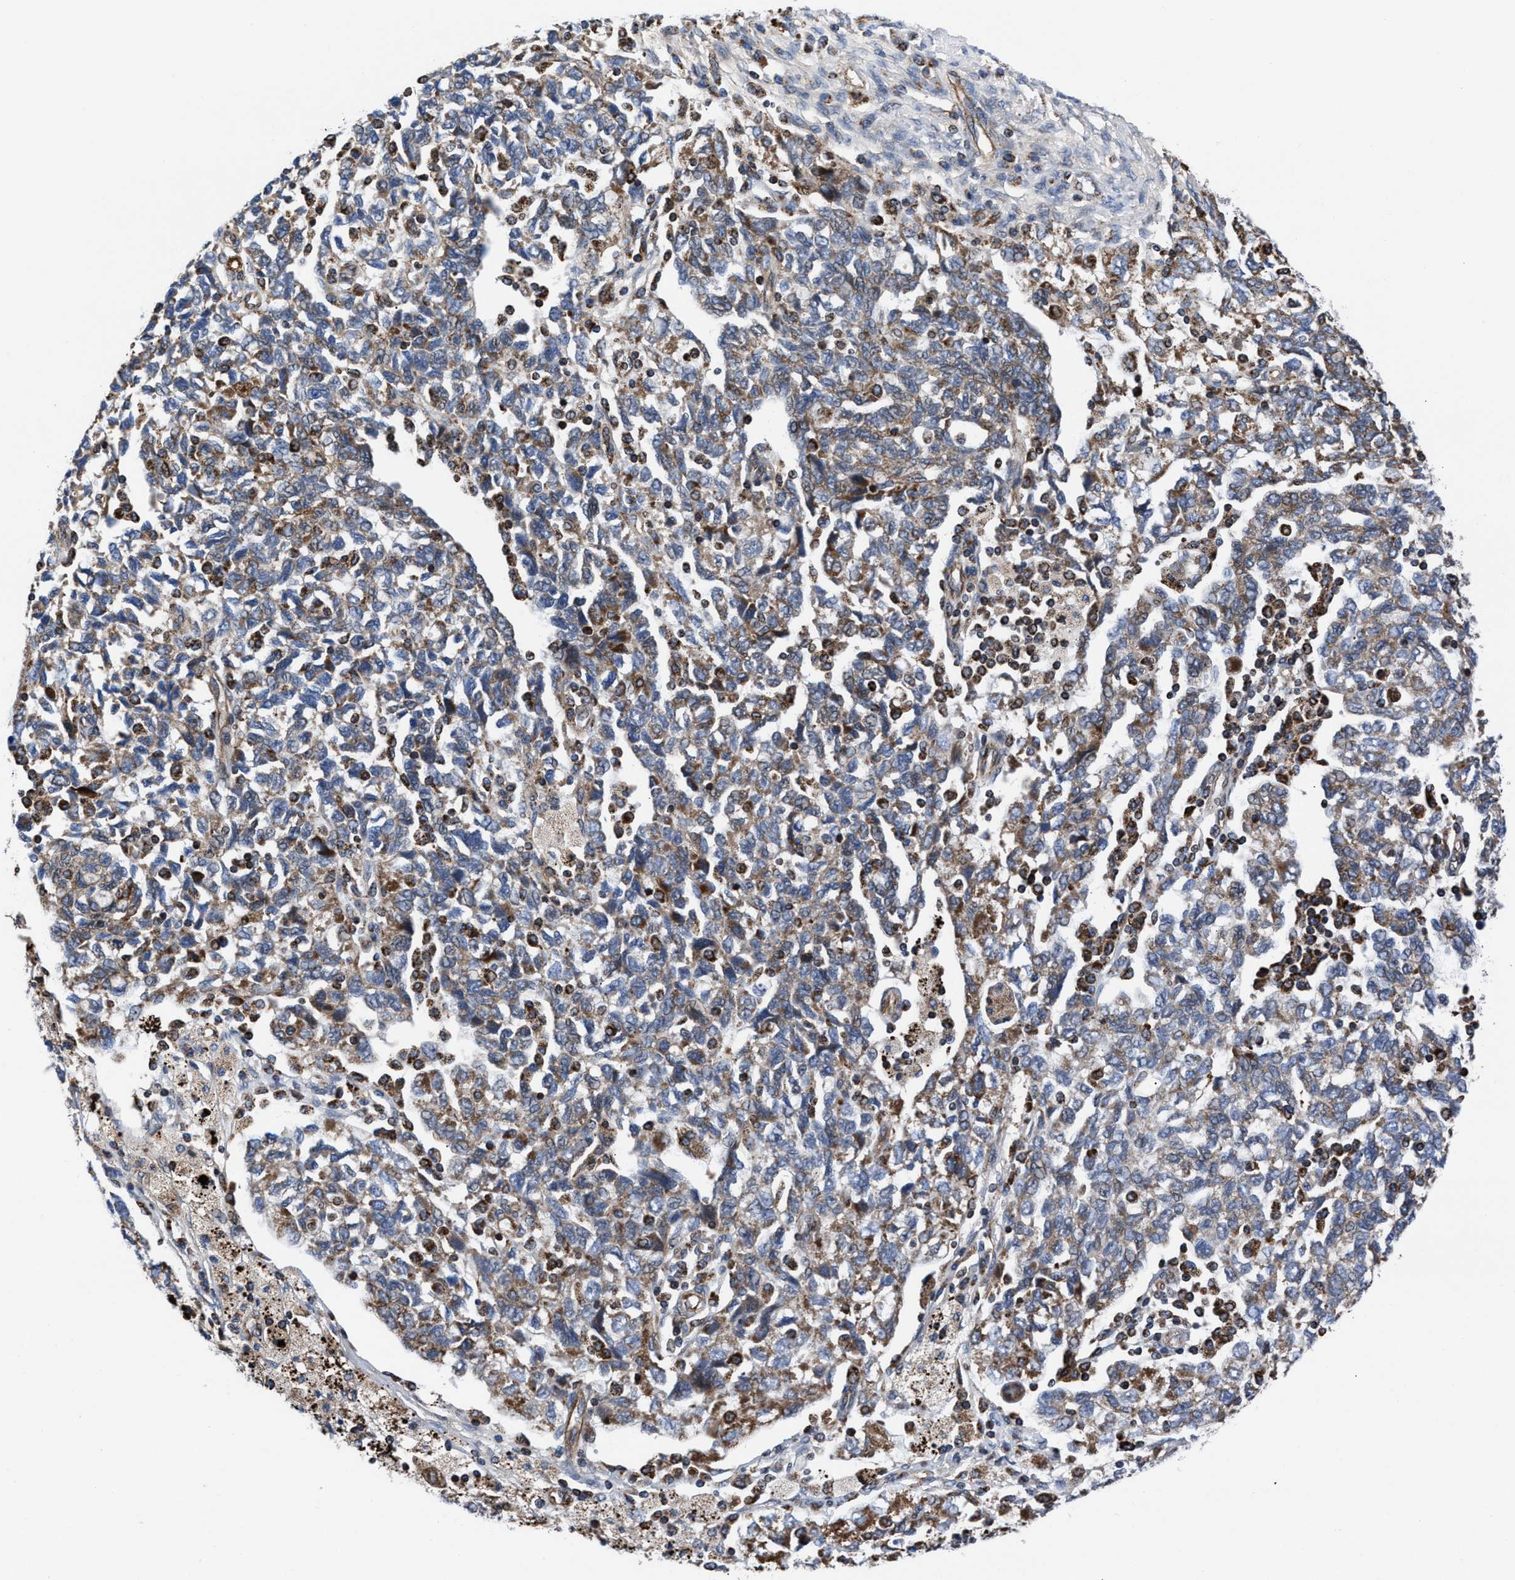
{"staining": {"intensity": "moderate", "quantity": "25%-75%", "location": "cytoplasmic/membranous"}, "tissue": "ovarian cancer", "cell_type": "Tumor cells", "image_type": "cancer", "snomed": [{"axis": "morphology", "description": "Carcinoma, NOS"}, {"axis": "morphology", "description": "Cystadenocarcinoma, serous, NOS"}, {"axis": "topography", "description": "Ovary"}], "caption": "Immunohistochemical staining of carcinoma (ovarian) reveals medium levels of moderate cytoplasmic/membranous expression in approximately 25%-75% of tumor cells.", "gene": "PRR15L", "patient": {"sex": "female", "age": 69}}